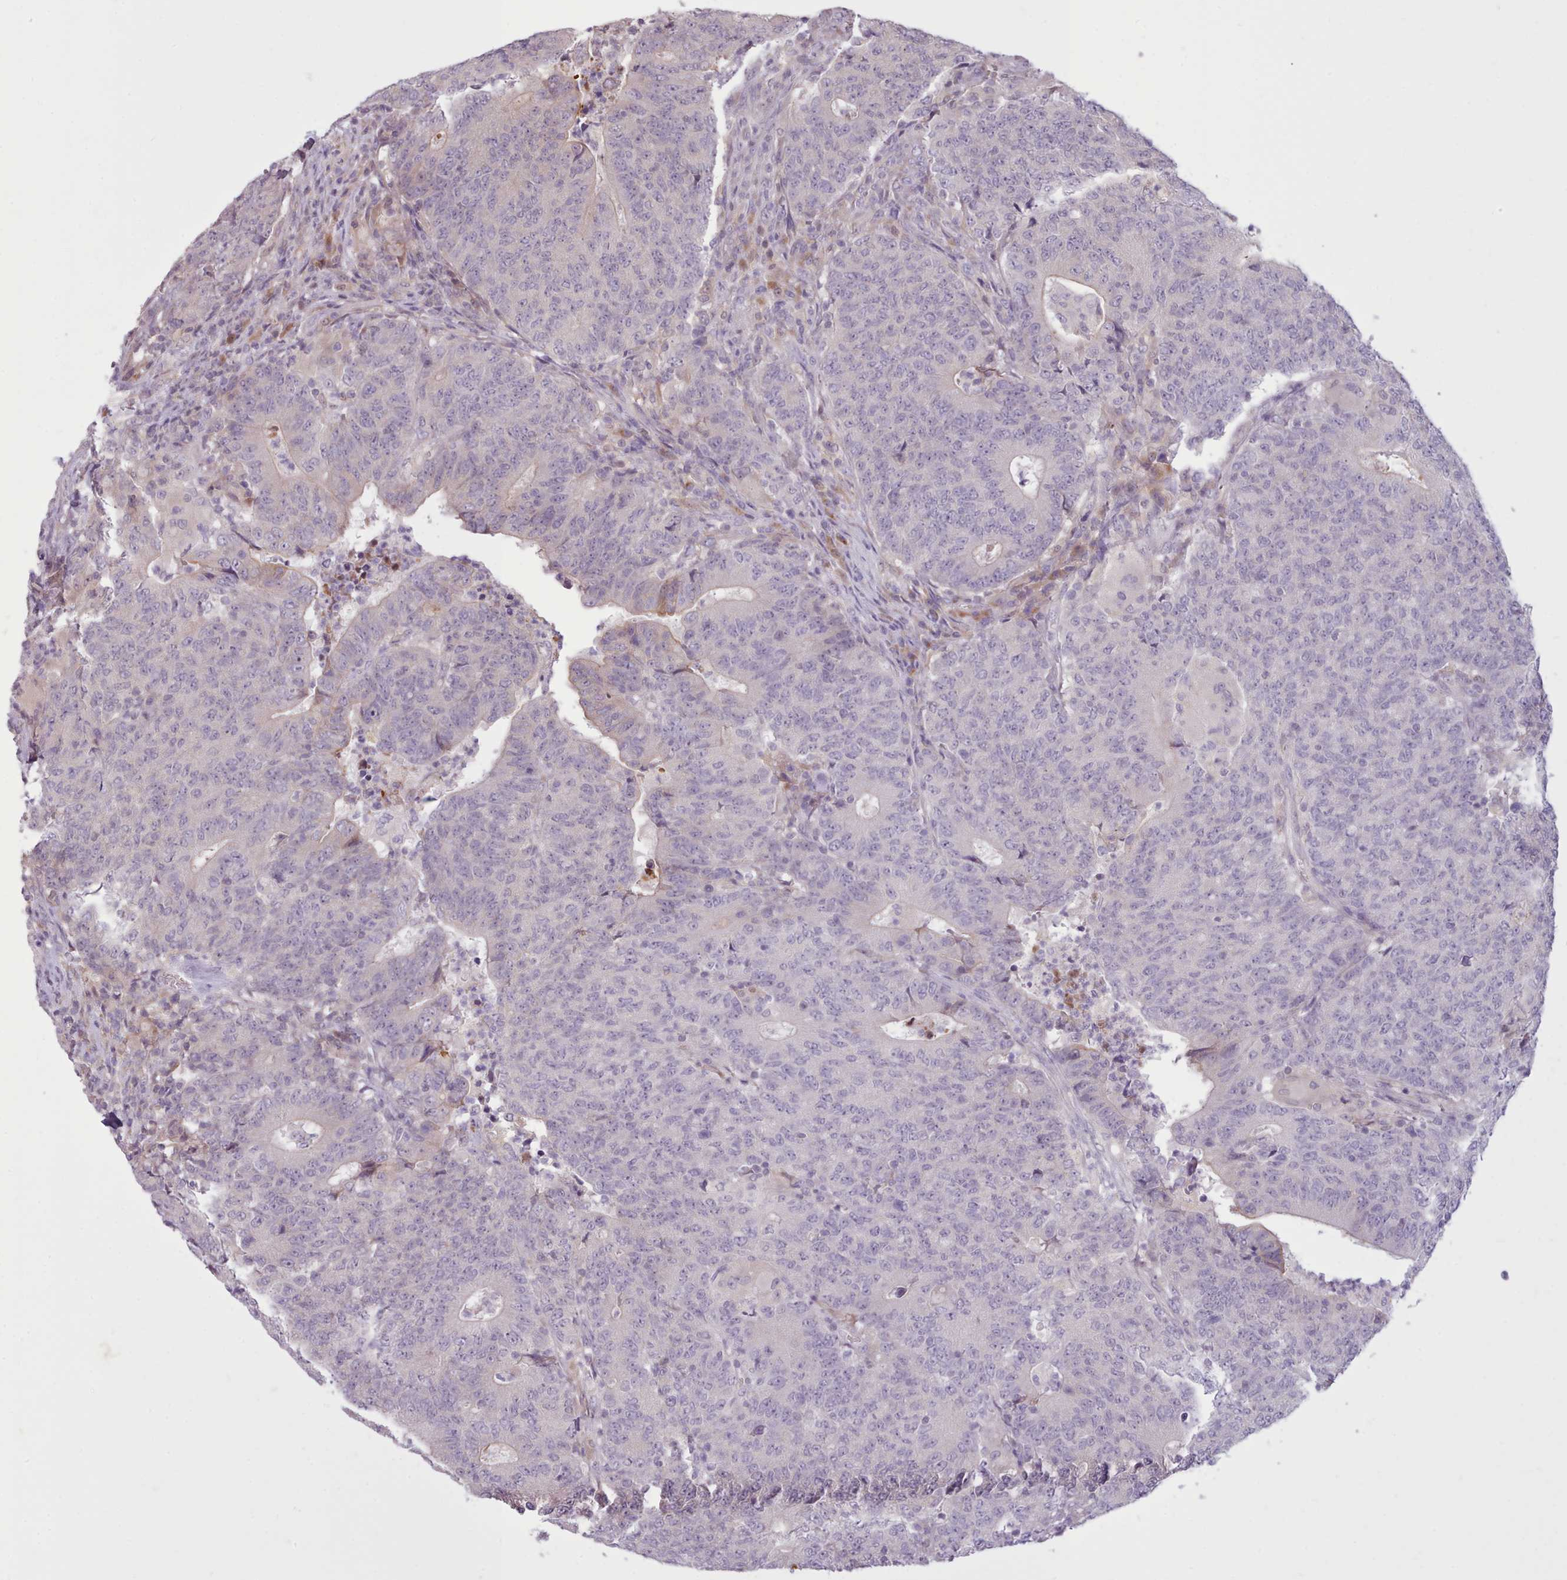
{"staining": {"intensity": "negative", "quantity": "none", "location": "none"}, "tissue": "colorectal cancer", "cell_type": "Tumor cells", "image_type": "cancer", "snomed": [{"axis": "morphology", "description": "Adenocarcinoma, NOS"}, {"axis": "topography", "description": "Colon"}], "caption": "There is no significant staining in tumor cells of adenocarcinoma (colorectal).", "gene": "NMRK1", "patient": {"sex": "female", "age": 75}}